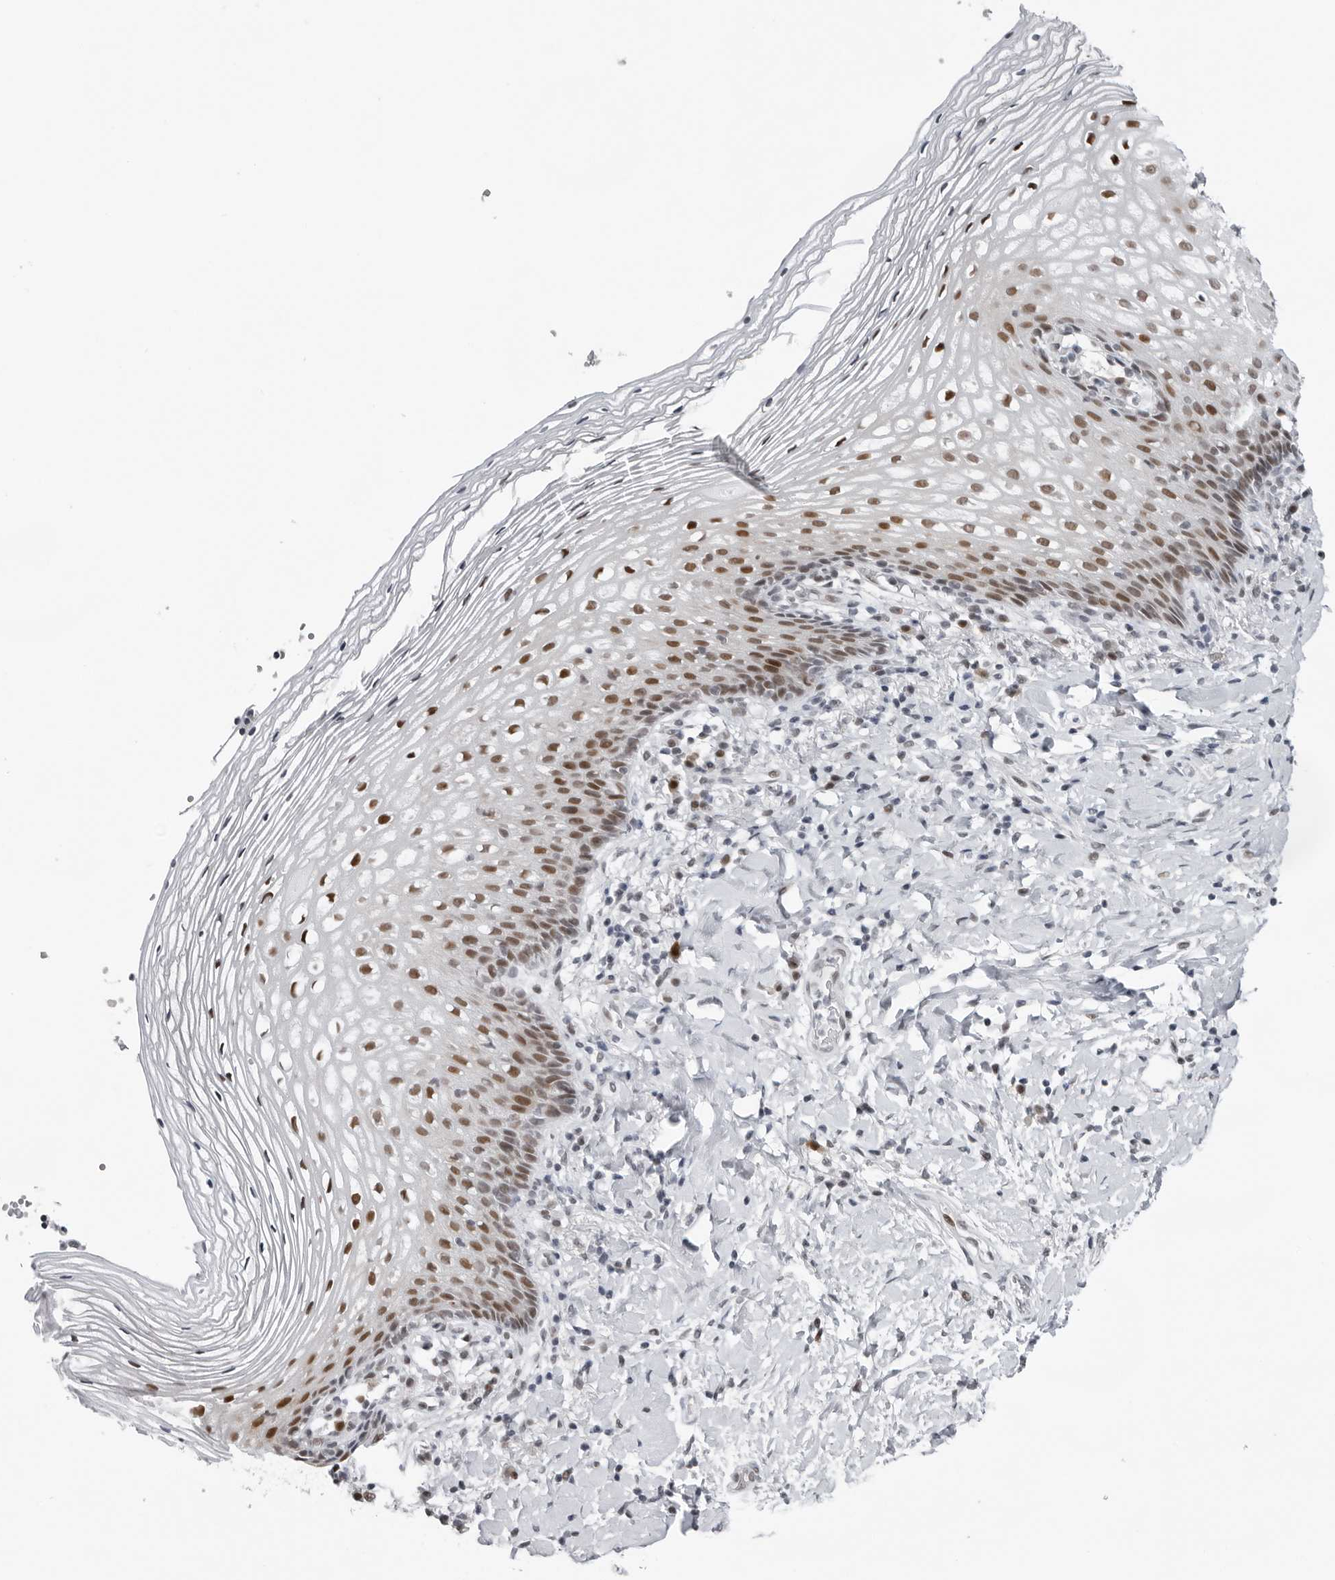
{"staining": {"intensity": "moderate", "quantity": "25%-75%", "location": "nuclear"}, "tissue": "vagina", "cell_type": "Squamous epithelial cells", "image_type": "normal", "snomed": [{"axis": "morphology", "description": "Normal tissue, NOS"}, {"axis": "topography", "description": "Vagina"}], "caption": "High-power microscopy captured an IHC histopathology image of benign vagina, revealing moderate nuclear staining in approximately 25%-75% of squamous epithelial cells.", "gene": "PPP1R42", "patient": {"sex": "female", "age": 60}}